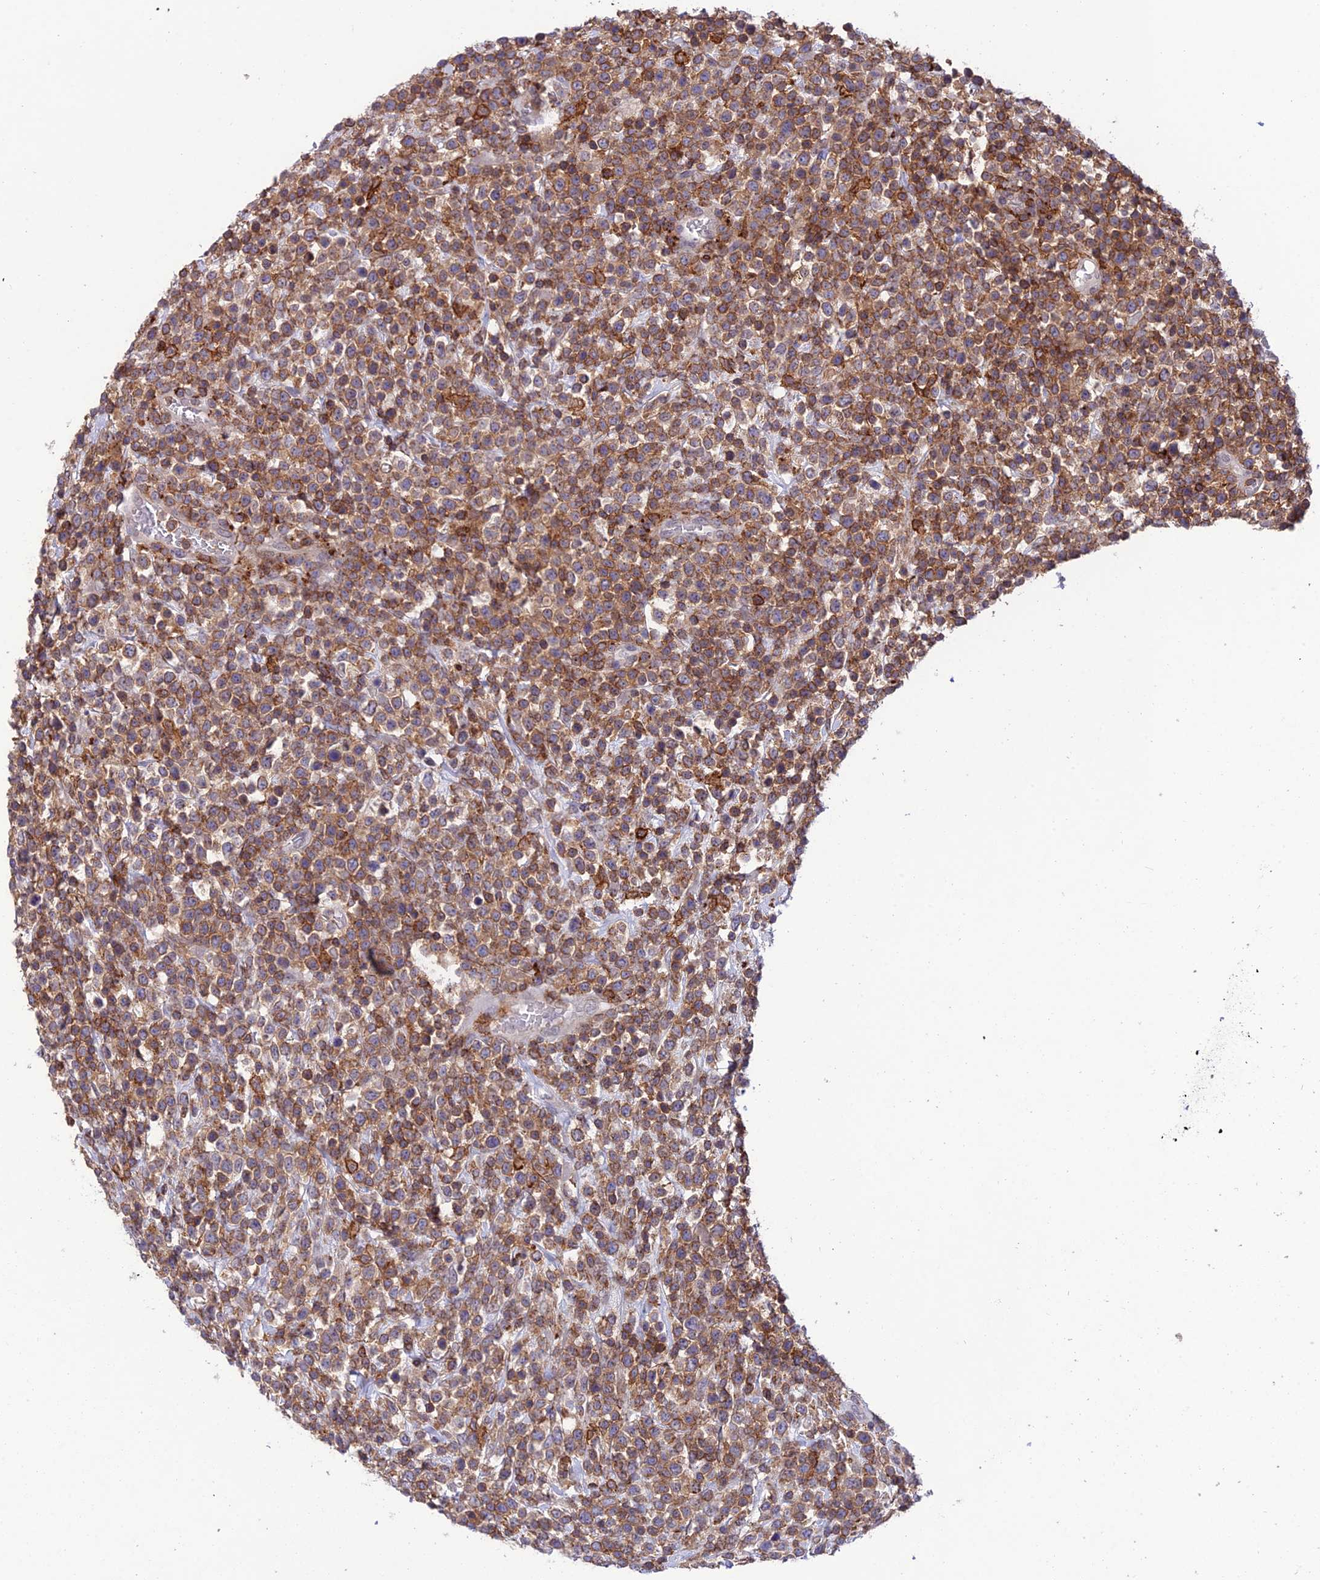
{"staining": {"intensity": "moderate", "quantity": ">75%", "location": "cytoplasmic/membranous"}, "tissue": "lymphoma", "cell_type": "Tumor cells", "image_type": "cancer", "snomed": [{"axis": "morphology", "description": "Malignant lymphoma, non-Hodgkin's type, High grade"}, {"axis": "topography", "description": "Colon"}], "caption": "High-magnification brightfield microscopy of lymphoma stained with DAB (3,3'-diaminobenzidine) (brown) and counterstained with hematoxylin (blue). tumor cells exhibit moderate cytoplasmic/membranous expression is appreciated in approximately>75% of cells.", "gene": "FAM76A", "patient": {"sex": "female", "age": 53}}